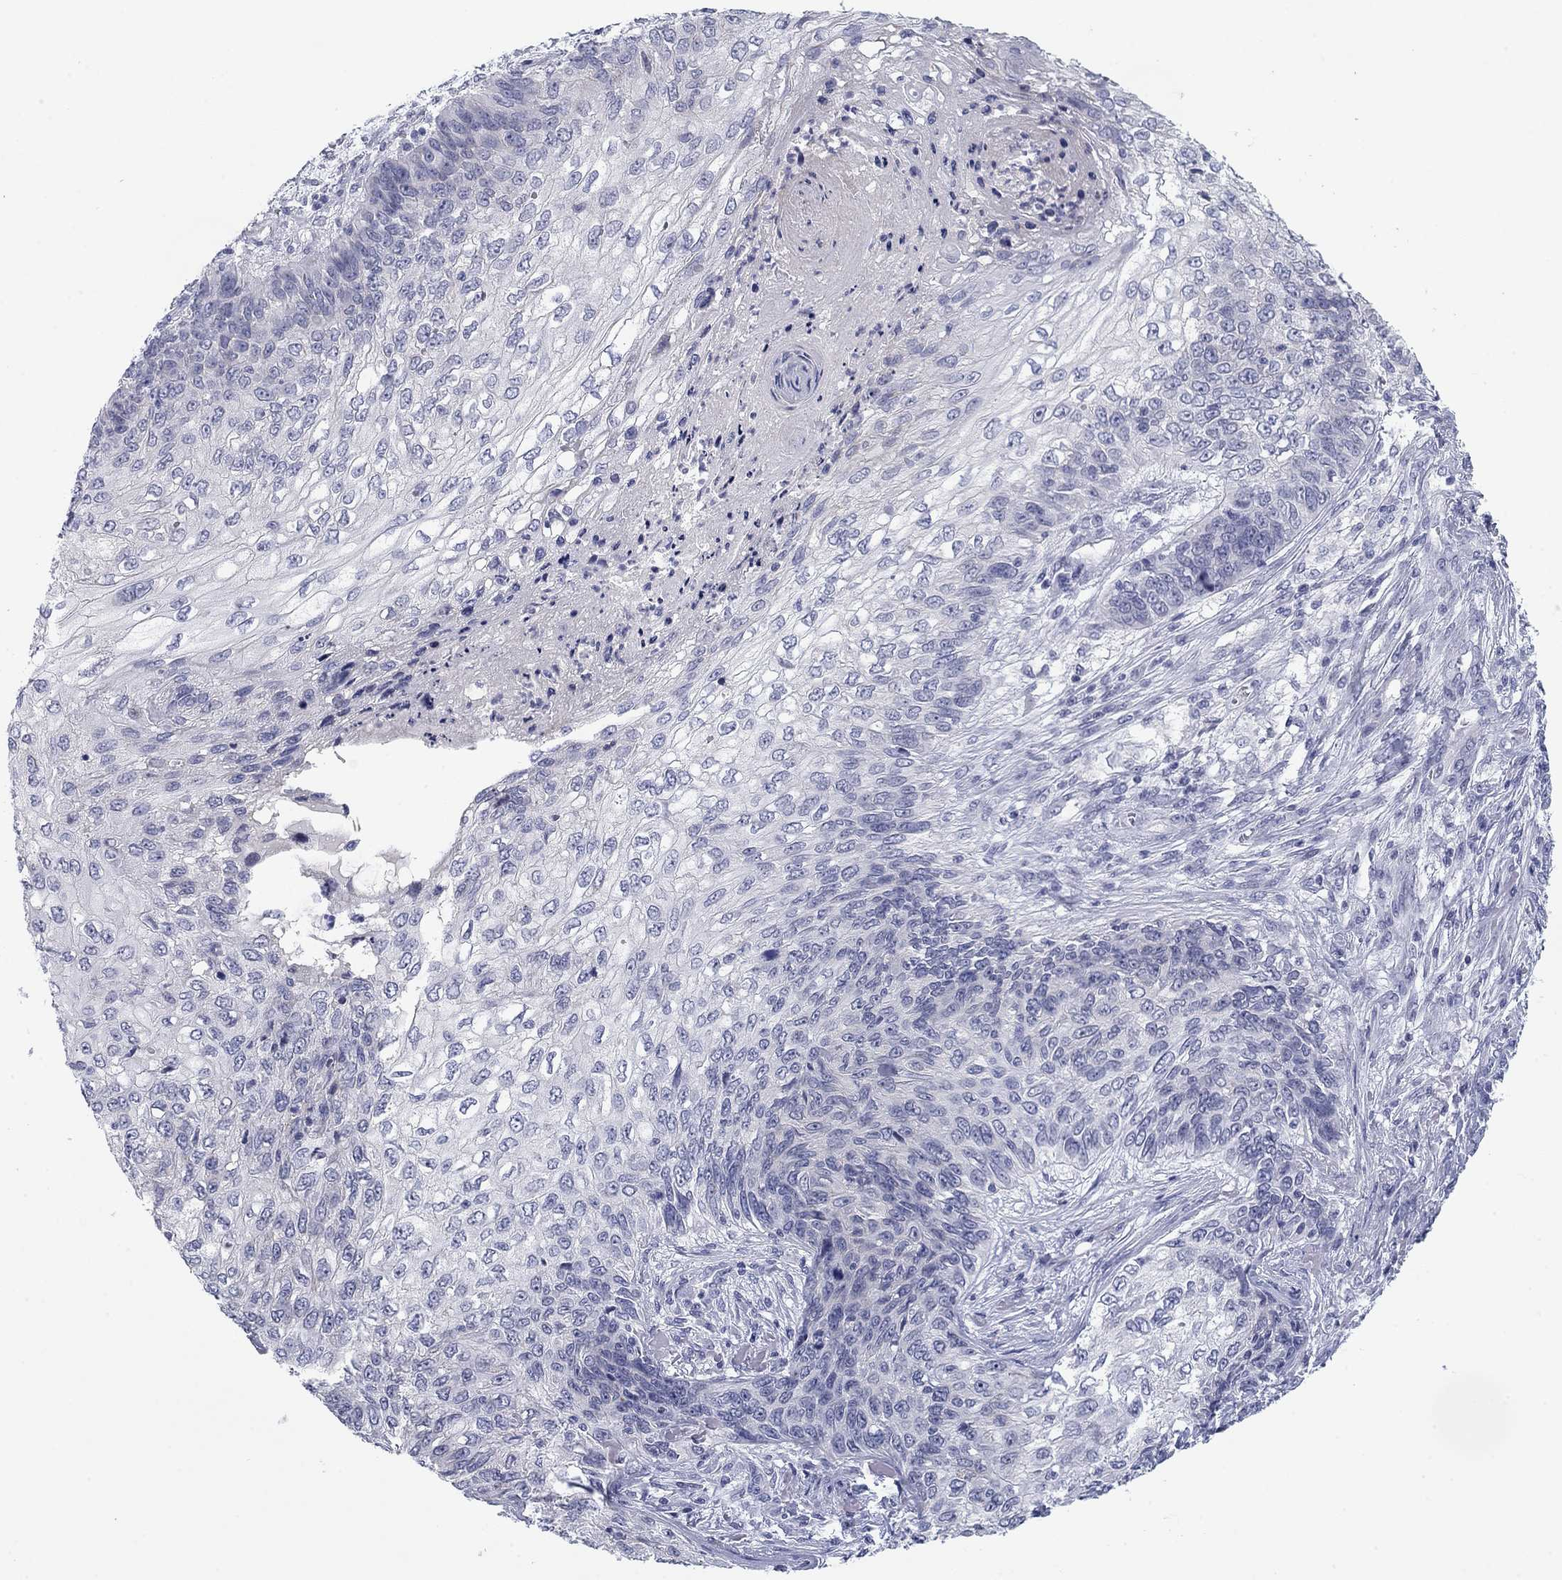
{"staining": {"intensity": "negative", "quantity": "none", "location": "none"}, "tissue": "skin cancer", "cell_type": "Tumor cells", "image_type": "cancer", "snomed": [{"axis": "morphology", "description": "Squamous cell carcinoma, NOS"}, {"axis": "topography", "description": "Skin"}], "caption": "IHC of human skin cancer shows no expression in tumor cells. (Stains: DAB (3,3'-diaminobenzidine) IHC with hematoxylin counter stain, Microscopy: brightfield microscopy at high magnification).", "gene": "PRPH", "patient": {"sex": "male", "age": 92}}